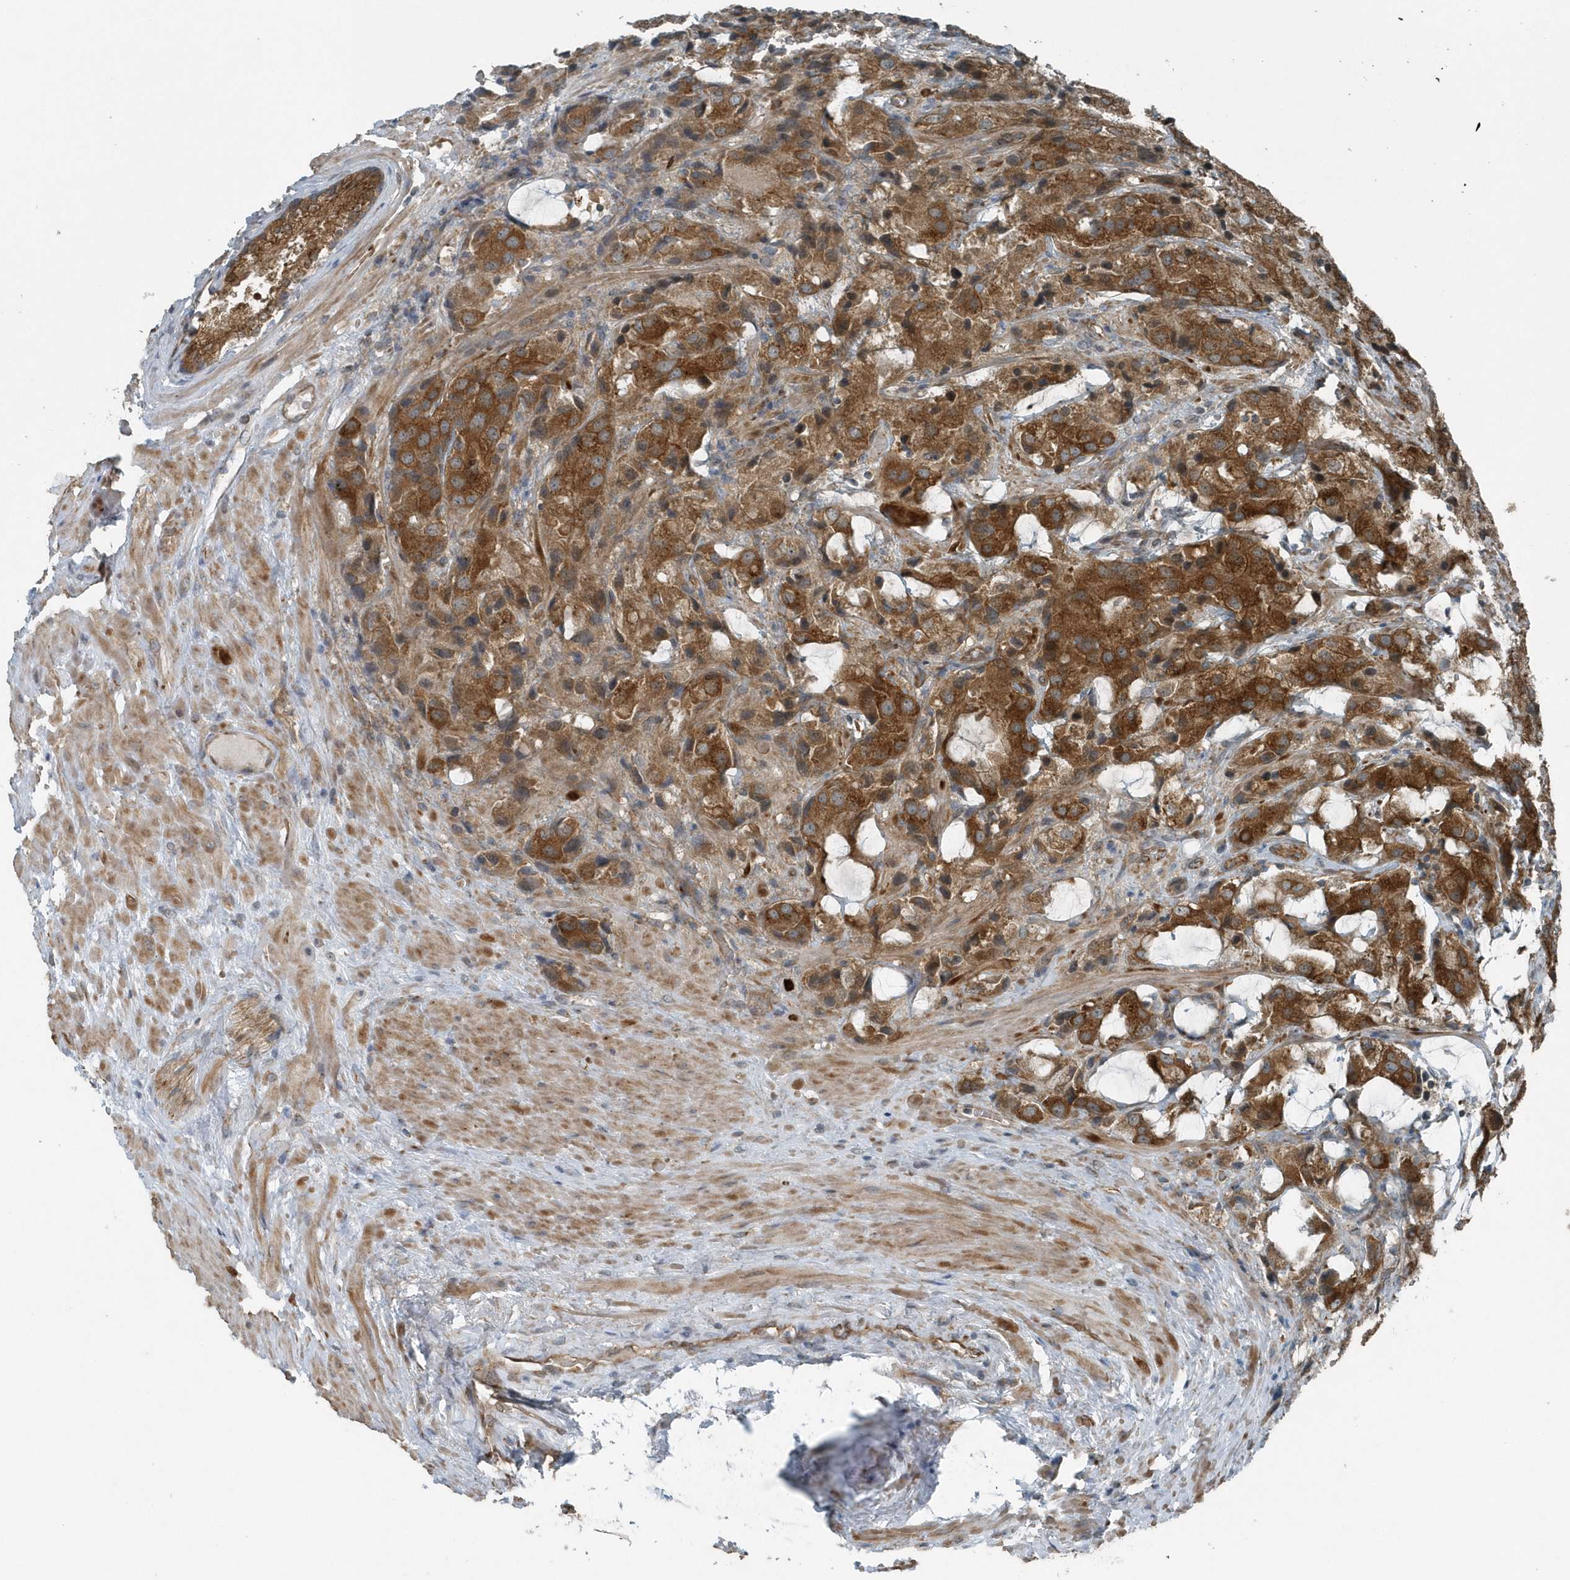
{"staining": {"intensity": "moderate", "quantity": ">75%", "location": "cytoplasmic/membranous"}, "tissue": "prostate cancer", "cell_type": "Tumor cells", "image_type": "cancer", "snomed": [{"axis": "morphology", "description": "Adenocarcinoma, High grade"}, {"axis": "topography", "description": "Prostate"}], "caption": "Prostate high-grade adenocarcinoma tissue demonstrates moderate cytoplasmic/membranous positivity in approximately >75% of tumor cells", "gene": "GCC2", "patient": {"sex": "male", "age": 70}}